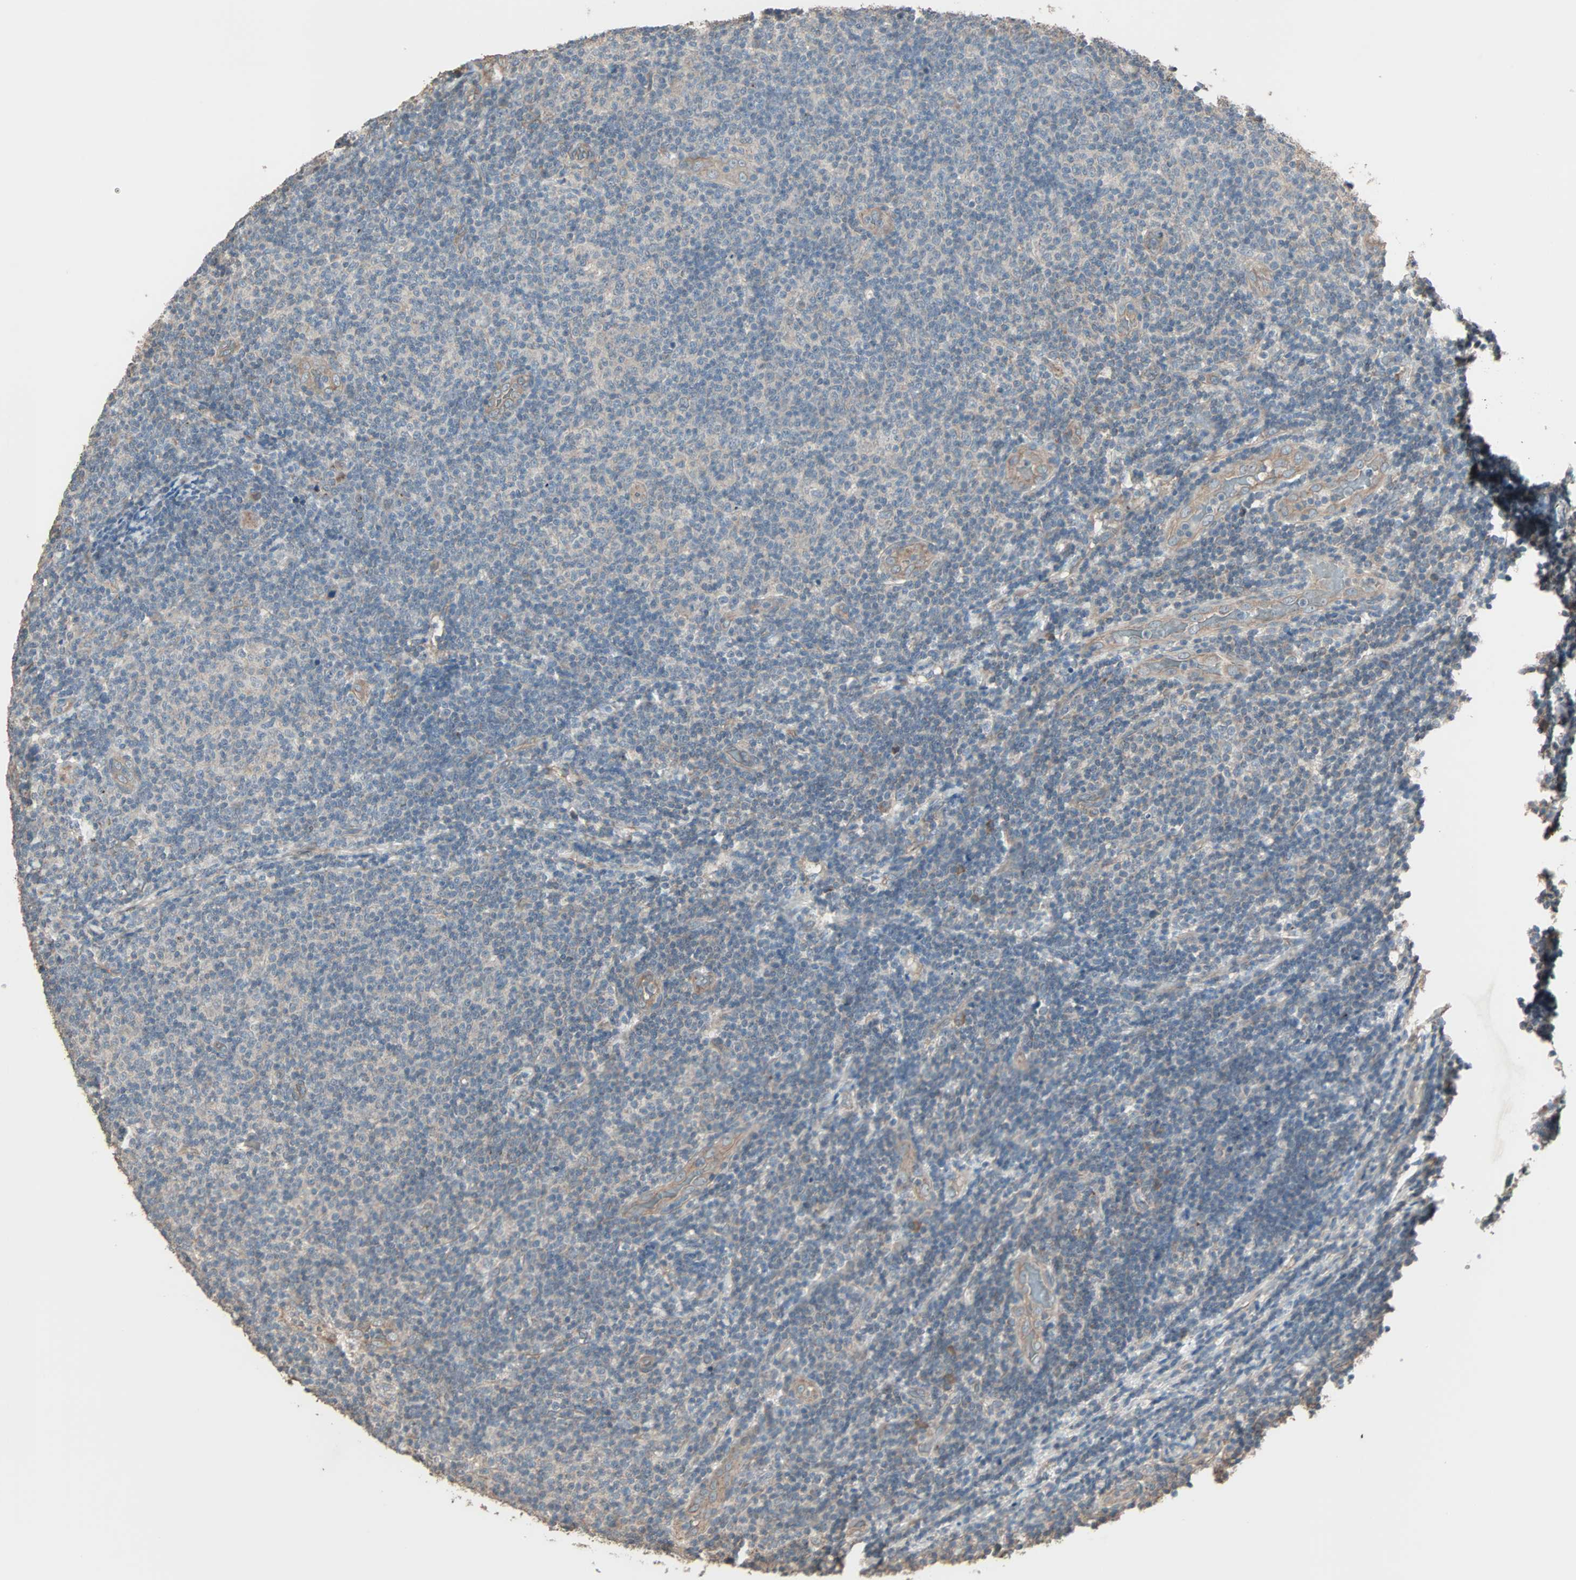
{"staining": {"intensity": "negative", "quantity": "none", "location": "none"}, "tissue": "lymphoma", "cell_type": "Tumor cells", "image_type": "cancer", "snomed": [{"axis": "morphology", "description": "Malignant lymphoma, non-Hodgkin's type, Low grade"}, {"axis": "topography", "description": "Lymph node"}], "caption": "An immunohistochemistry micrograph of malignant lymphoma, non-Hodgkin's type (low-grade) is shown. There is no staining in tumor cells of malignant lymphoma, non-Hodgkin's type (low-grade).", "gene": "GALNT3", "patient": {"sex": "male", "age": 83}}